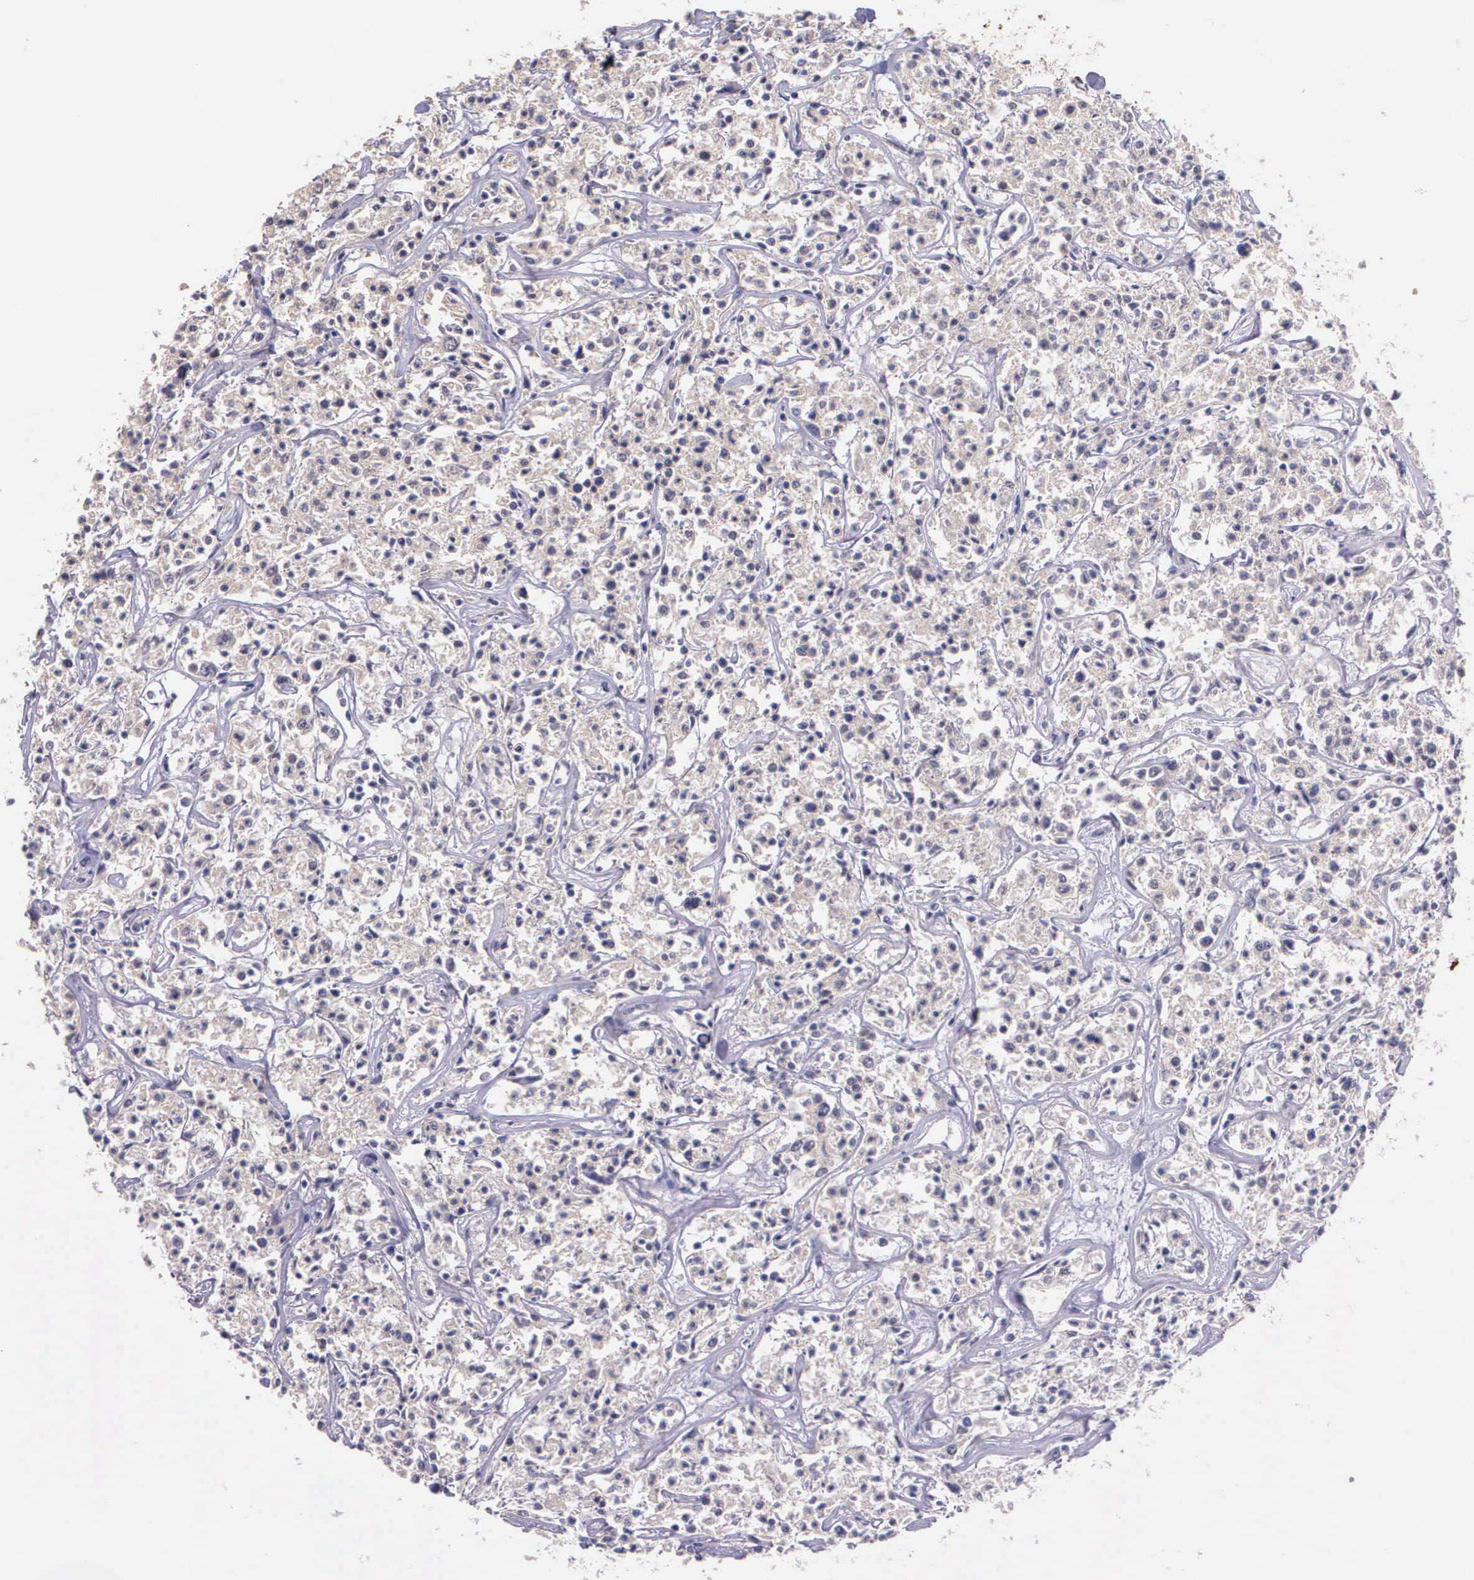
{"staining": {"intensity": "negative", "quantity": "none", "location": "none"}, "tissue": "lymphoma", "cell_type": "Tumor cells", "image_type": "cancer", "snomed": [{"axis": "morphology", "description": "Malignant lymphoma, non-Hodgkin's type, Low grade"}, {"axis": "topography", "description": "Small intestine"}], "caption": "High magnification brightfield microscopy of low-grade malignant lymphoma, non-Hodgkin's type stained with DAB (3,3'-diaminobenzidine) (brown) and counterstained with hematoxylin (blue): tumor cells show no significant positivity.", "gene": "IGBP1", "patient": {"sex": "female", "age": 59}}